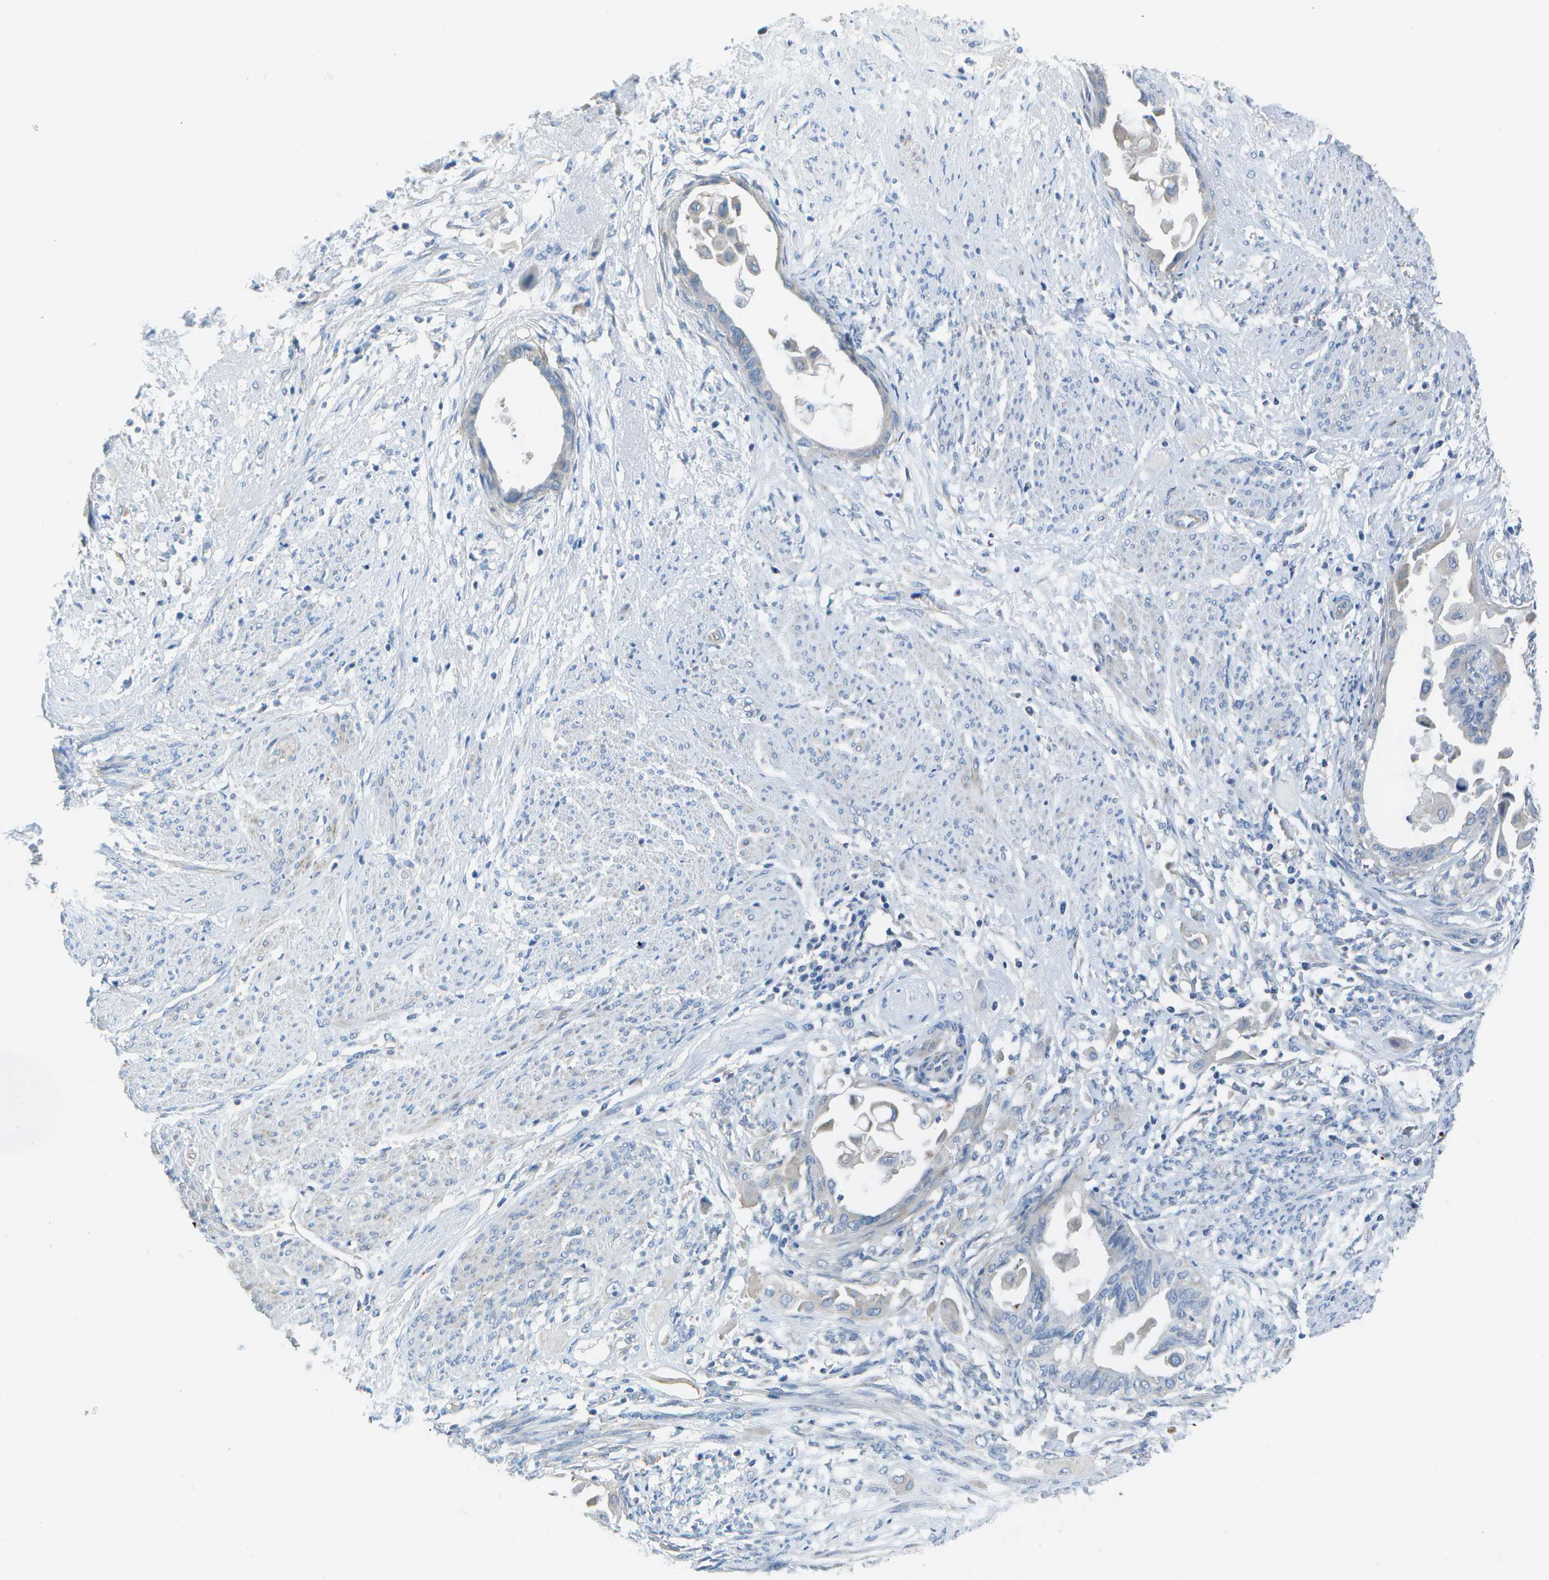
{"staining": {"intensity": "negative", "quantity": "none", "location": "none"}, "tissue": "cervical cancer", "cell_type": "Tumor cells", "image_type": "cancer", "snomed": [{"axis": "morphology", "description": "Normal tissue, NOS"}, {"axis": "morphology", "description": "Adenocarcinoma, NOS"}, {"axis": "topography", "description": "Cervix"}, {"axis": "topography", "description": "Endometrium"}], "caption": "Tumor cells are negative for brown protein staining in cervical cancer.", "gene": "DCT", "patient": {"sex": "female", "age": 86}}